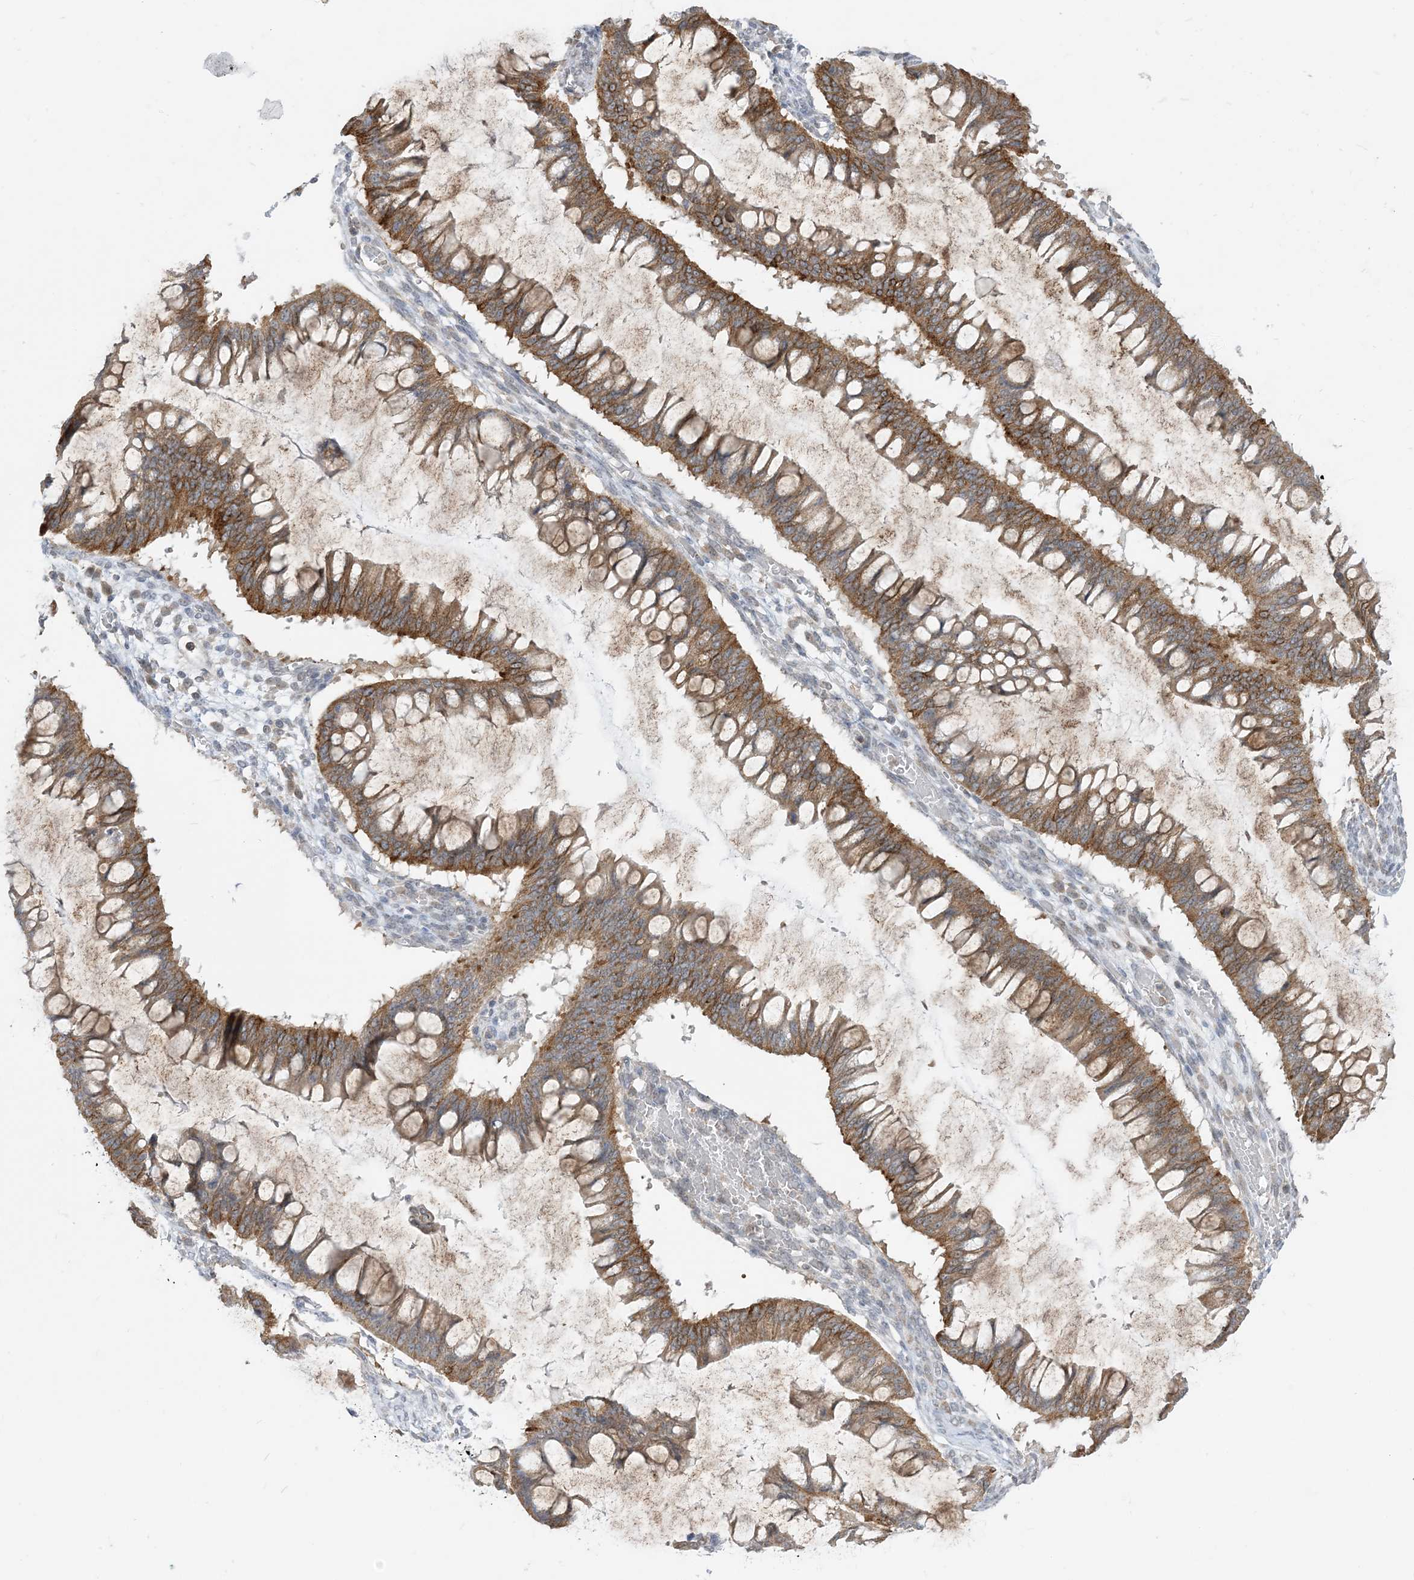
{"staining": {"intensity": "moderate", "quantity": ">75%", "location": "cytoplasmic/membranous"}, "tissue": "ovarian cancer", "cell_type": "Tumor cells", "image_type": "cancer", "snomed": [{"axis": "morphology", "description": "Cystadenocarcinoma, mucinous, NOS"}, {"axis": "topography", "description": "Ovary"}], "caption": "A brown stain shows moderate cytoplasmic/membranous expression of a protein in mucinous cystadenocarcinoma (ovarian) tumor cells. The protein is shown in brown color, while the nuclei are stained blue.", "gene": "CASP4", "patient": {"sex": "female", "age": 73}}